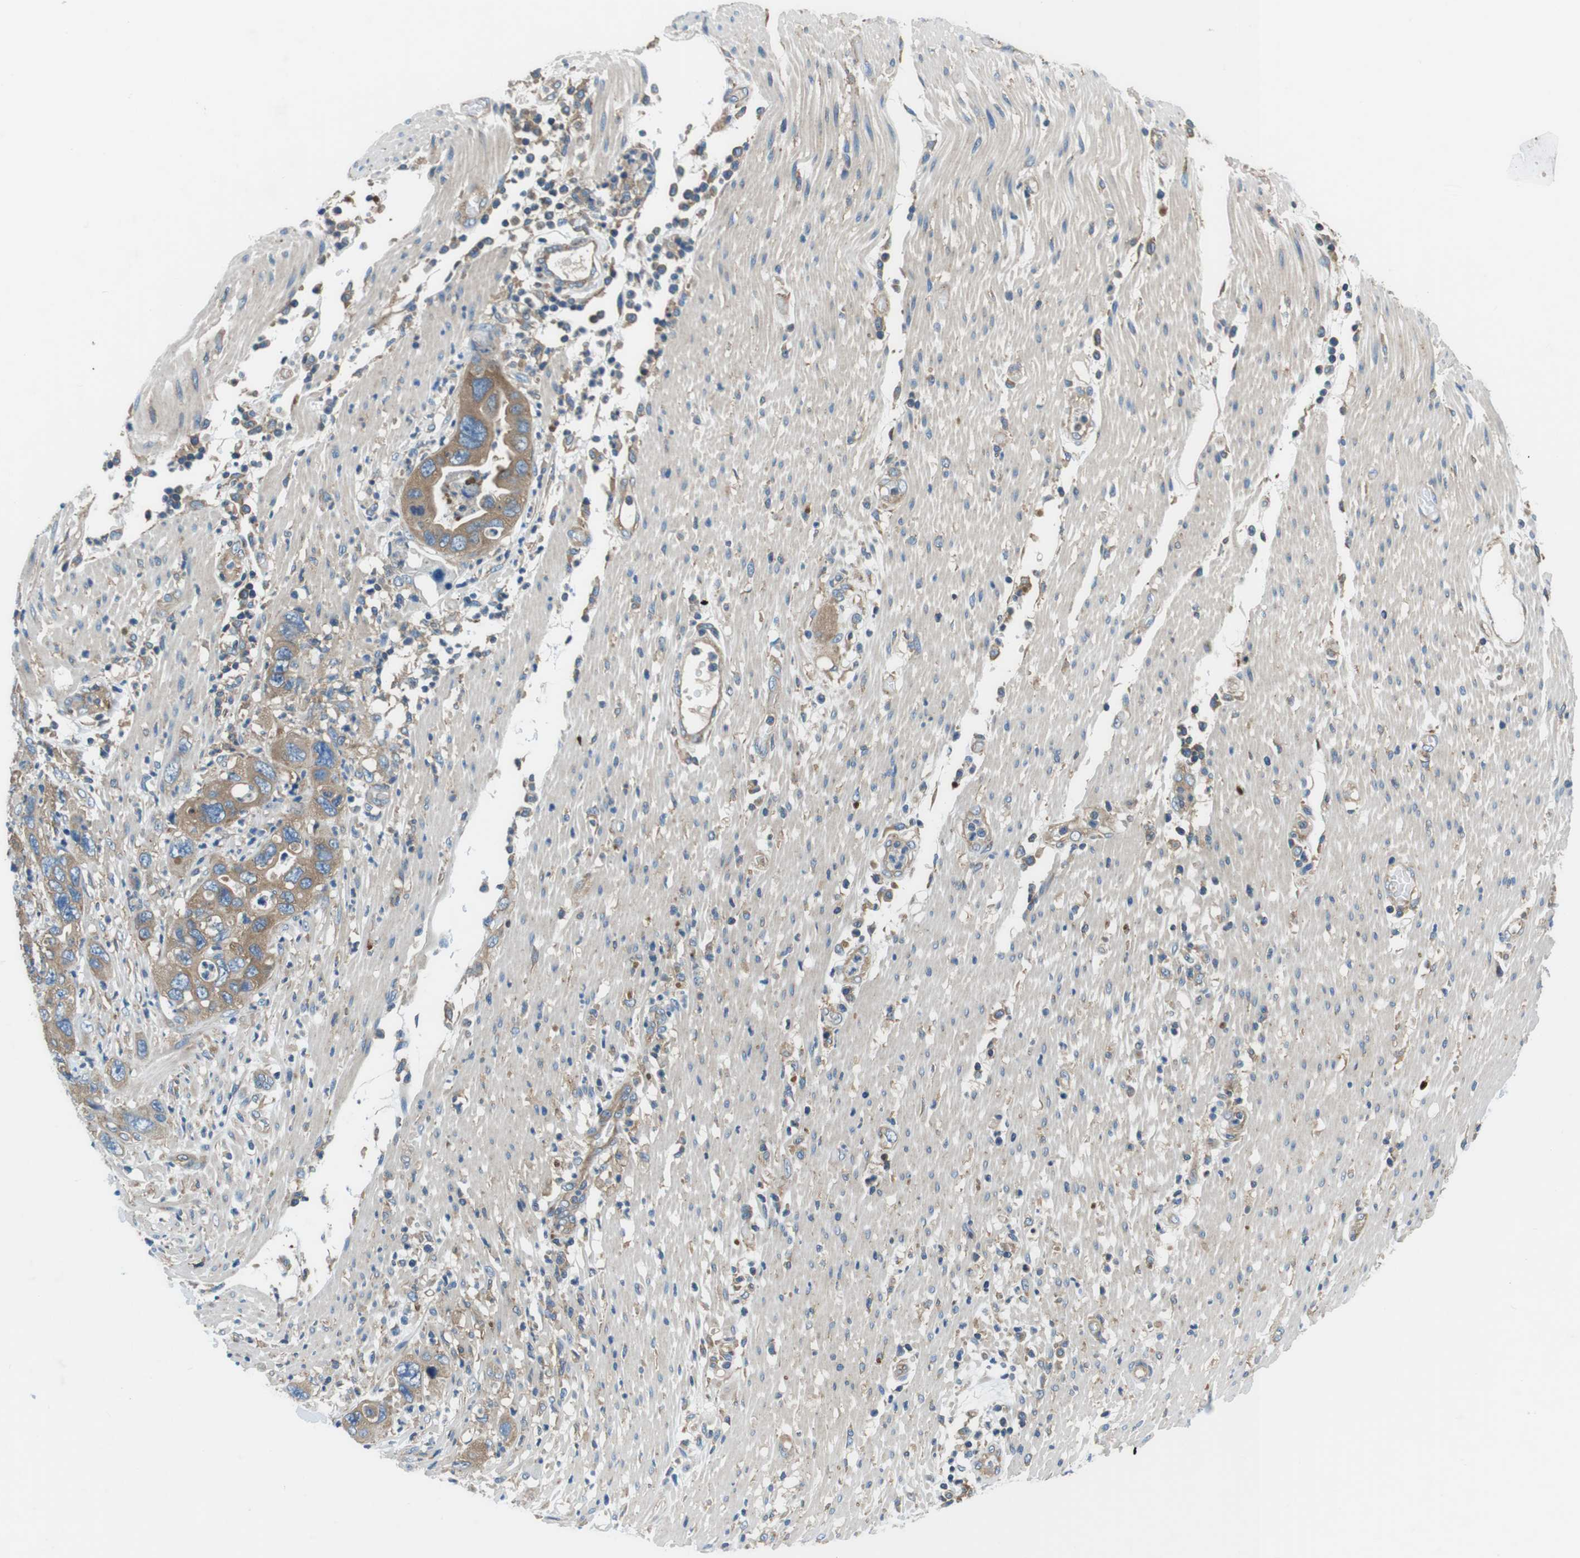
{"staining": {"intensity": "moderate", "quantity": ">75%", "location": "cytoplasmic/membranous"}, "tissue": "pancreatic cancer", "cell_type": "Tumor cells", "image_type": "cancer", "snomed": [{"axis": "morphology", "description": "Adenocarcinoma, NOS"}, {"axis": "topography", "description": "Pancreas"}], "caption": "A brown stain labels moderate cytoplasmic/membranous staining of a protein in human pancreatic cancer tumor cells.", "gene": "DENND4C", "patient": {"sex": "female", "age": 71}}